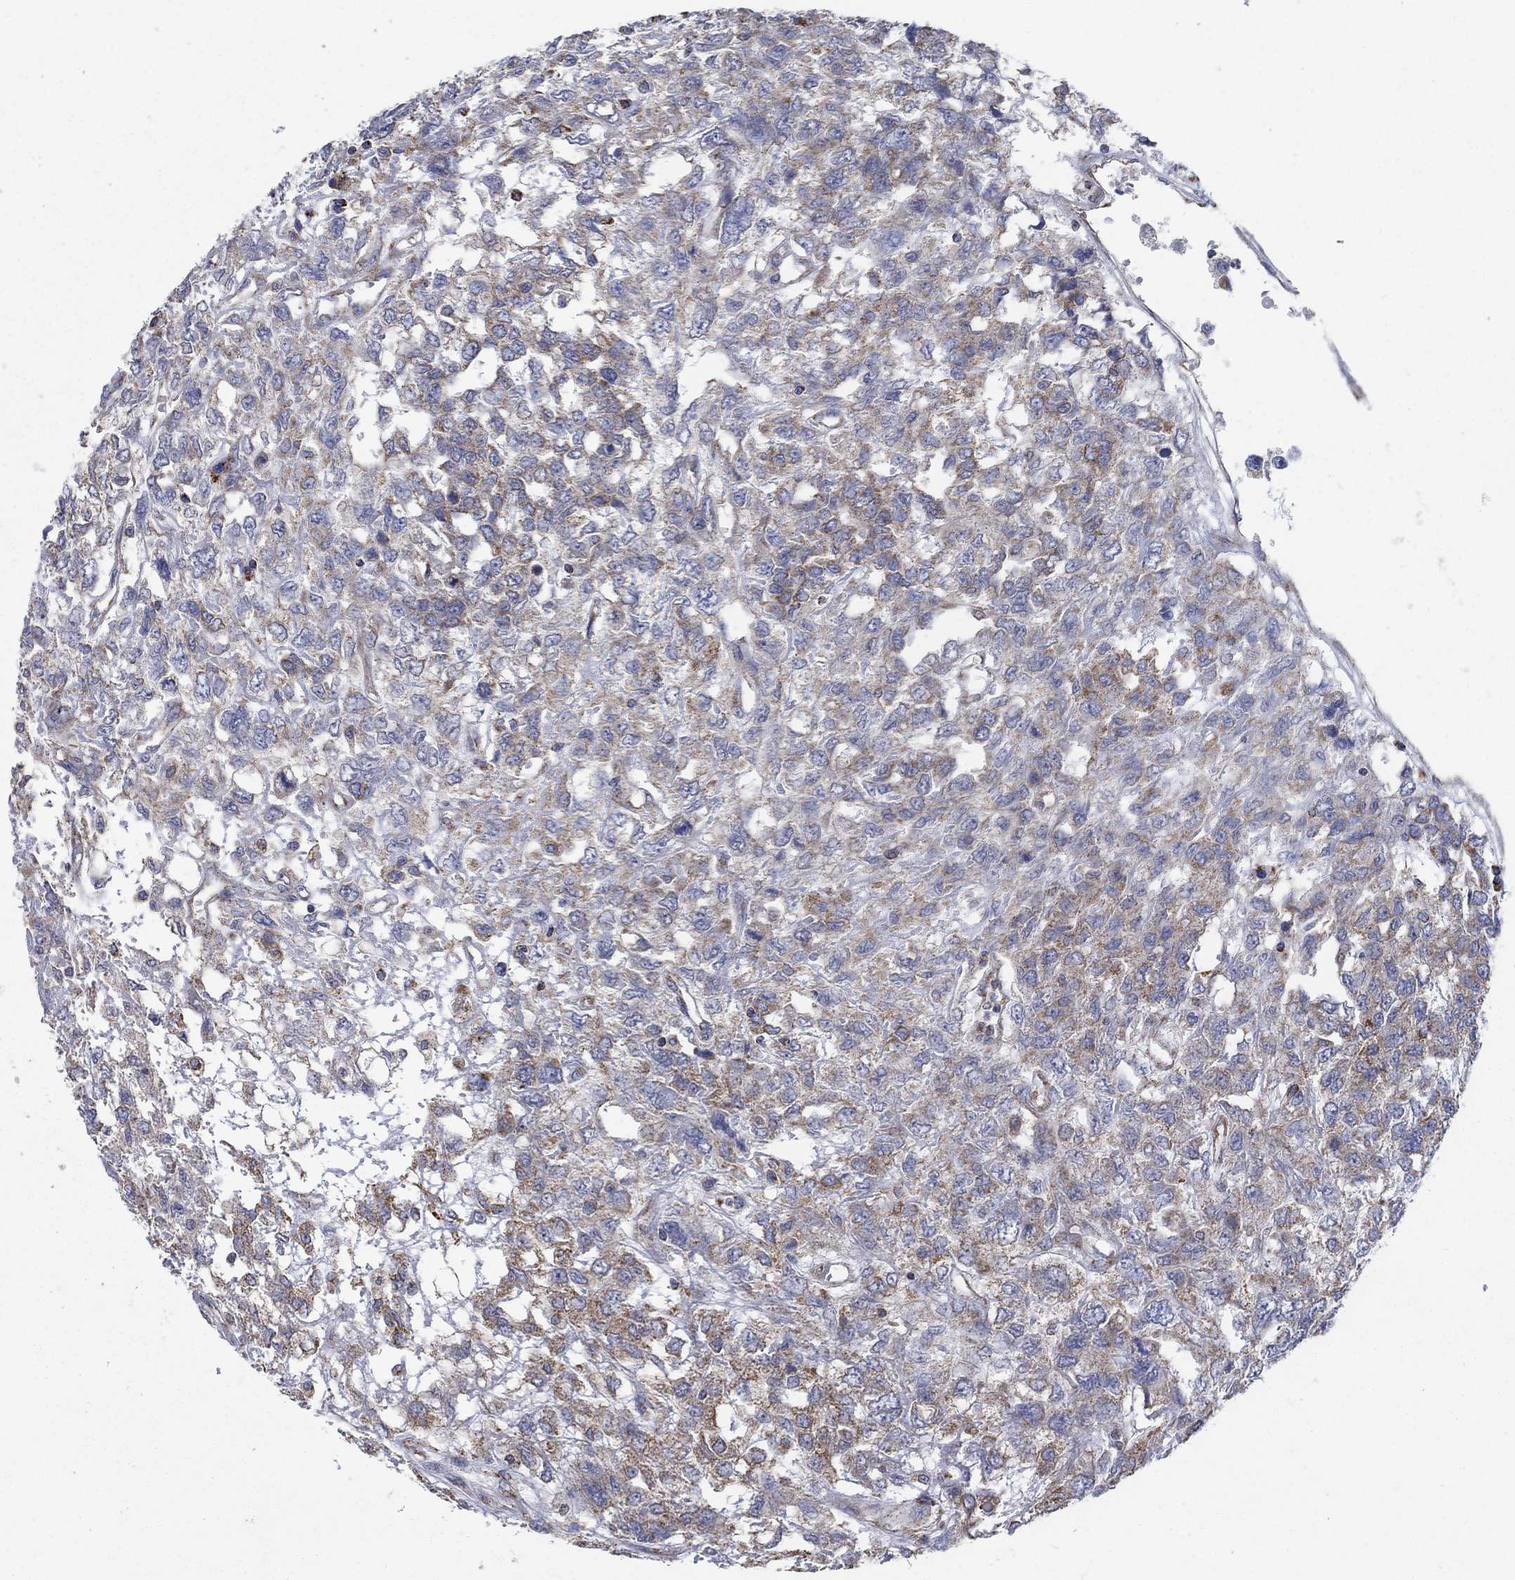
{"staining": {"intensity": "moderate", "quantity": "<25%", "location": "cytoplasmic/membranous"}, "tissue": "testis cancer", "cell_type": "Tumor cells", "image_type": "cancer", "snomed": [{"axis": "morphology", "description": "Seminoma, NOS"}, {"axis": "topography", "description": "Testis"}], "caption": "This photomicrograph exhibits immunohistochemistry (IHC) staining of seminoma (testis), with low moderate cytoplasmic/membranous expression in approximately <25% of tumor cells.", "gene": "C9orf85", "patient": {"sex": "male", "age": 52}}